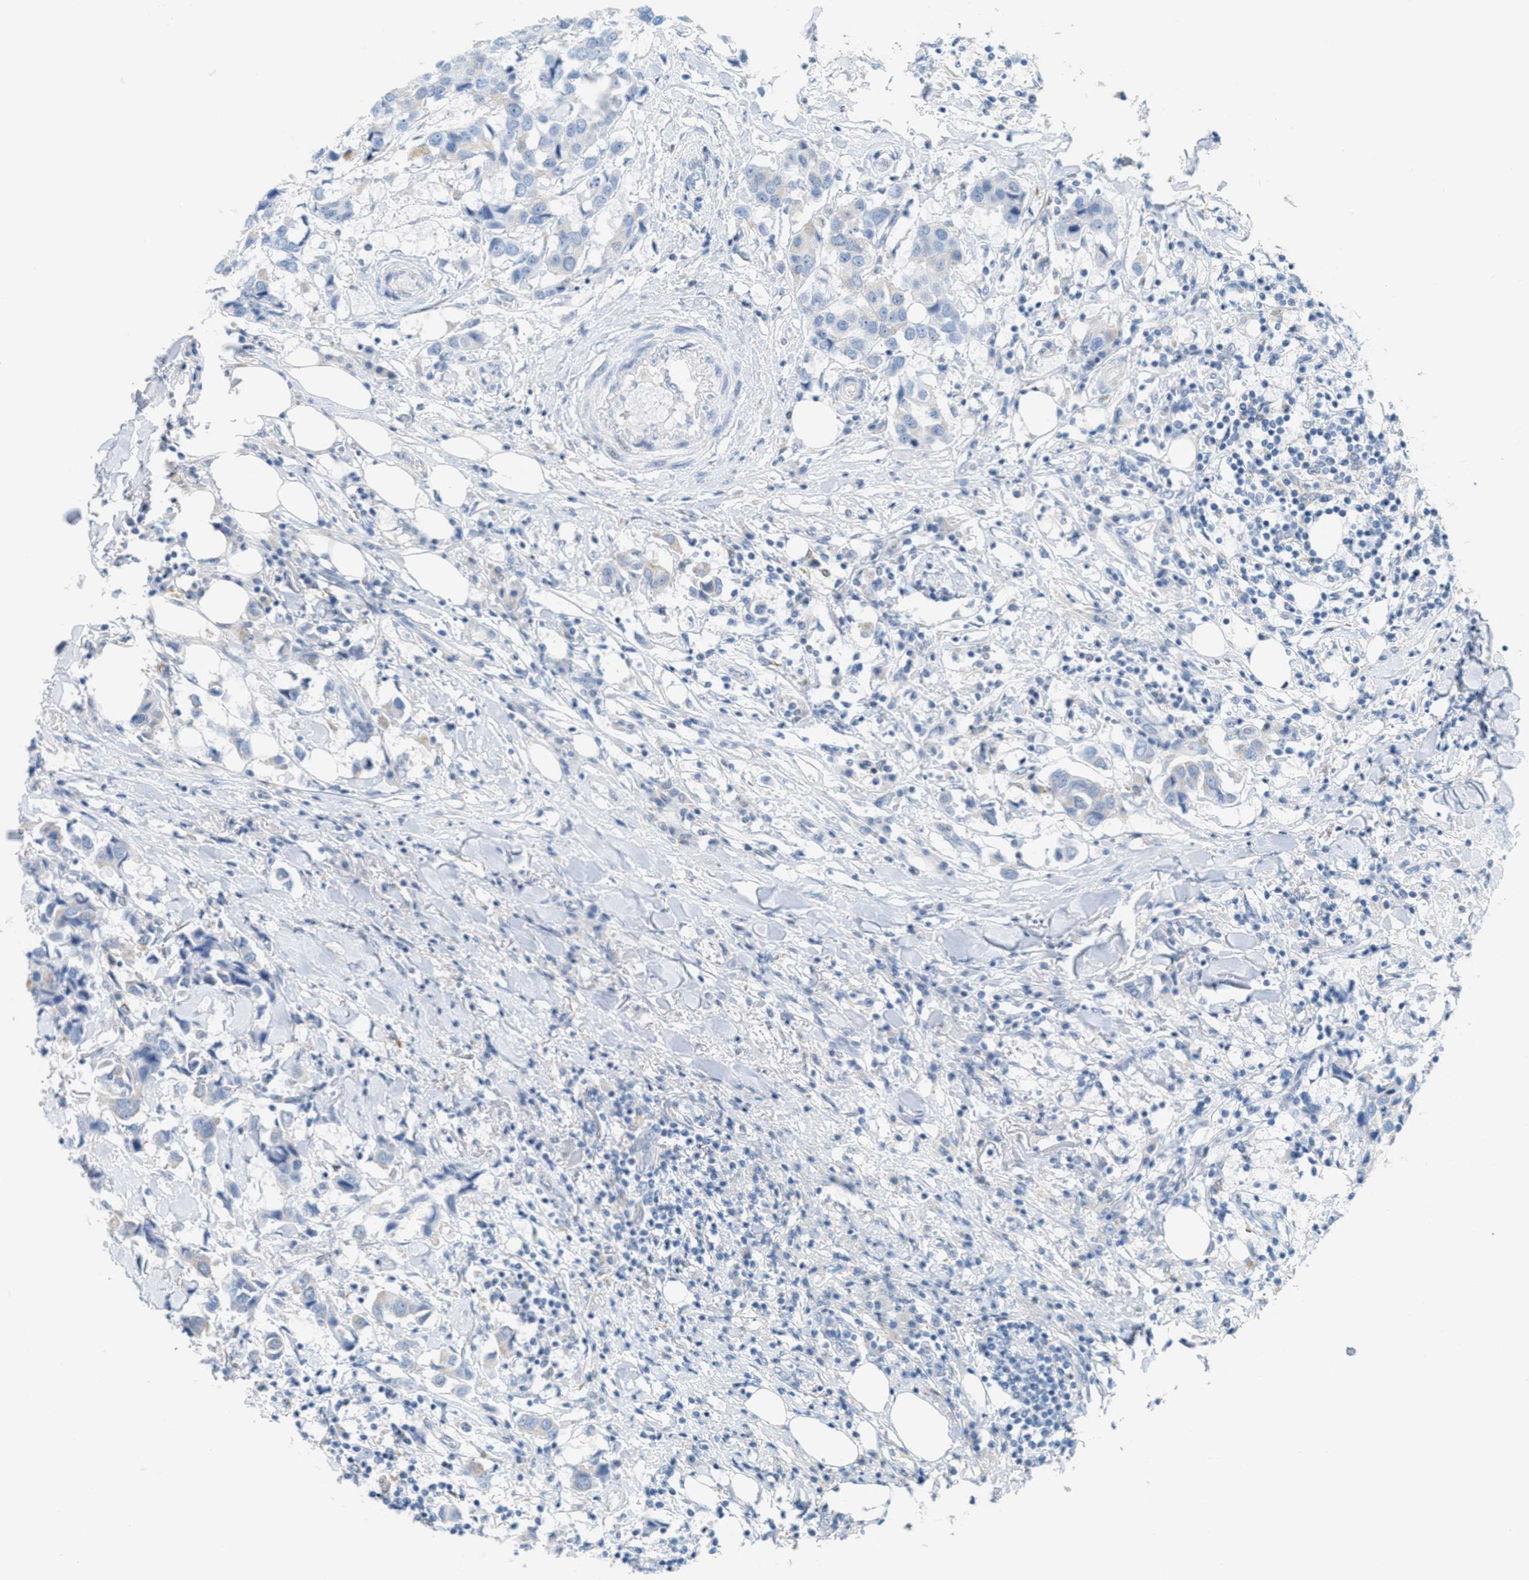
{"staining": {"intensity": "weak", "quantity": "<25%", "location": "cytoplasmic/membranous"}, "tissue": "breast cancer", "cell_type": "Tumor cells", "image_type": "cancer", "snomed": [{"axis": "morphology", "description": "Duct carcinoma"}, {"axis": "topography", "description": "Breast"}], "caption": "Invasive ductal carcinoma (breast) was stained to show a protein in brown. There is no significant positivity in tumor cells.", "gene": "TEX264", "patient": {"sex": "female", "age": 80}}